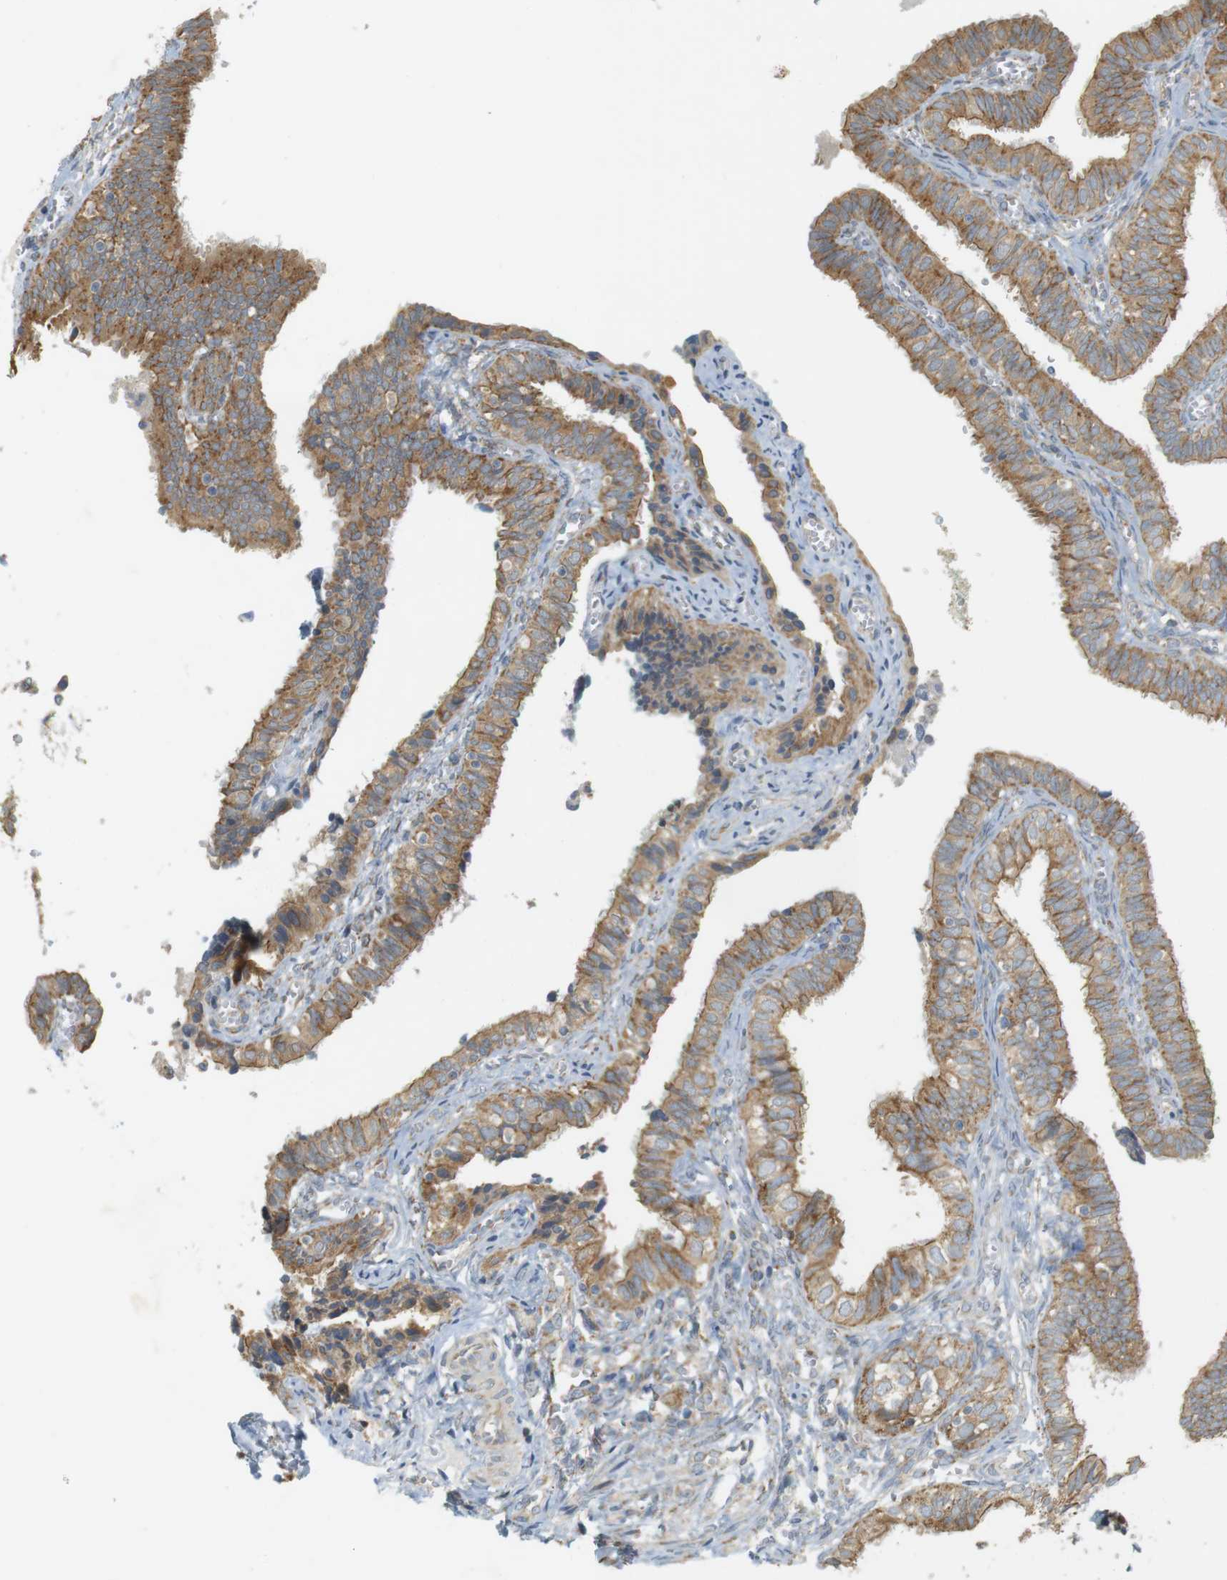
{"staining": {"intensity": "moderate", "quantity": ">75%", "location": "cytoplasmic/membranous"}, "tissue": "fallopian tube", "cell_type": "Glandular cells", "image_type": "normal", "snomed": [{"axis": "morphology", "description": "Normal tissue, NOS"}, {"axis": "topography", "description": "Fallopian tube"}], "caption": "Fallopian tube stained with DAB (3,3'-diaminobenzidine) IHC displays medium levels of moderate cytoplasmic/membranous staining in about >75% of glandular cells.", "gene": "SLC41A1", "patient": {"sex": "female", "age": 46}}